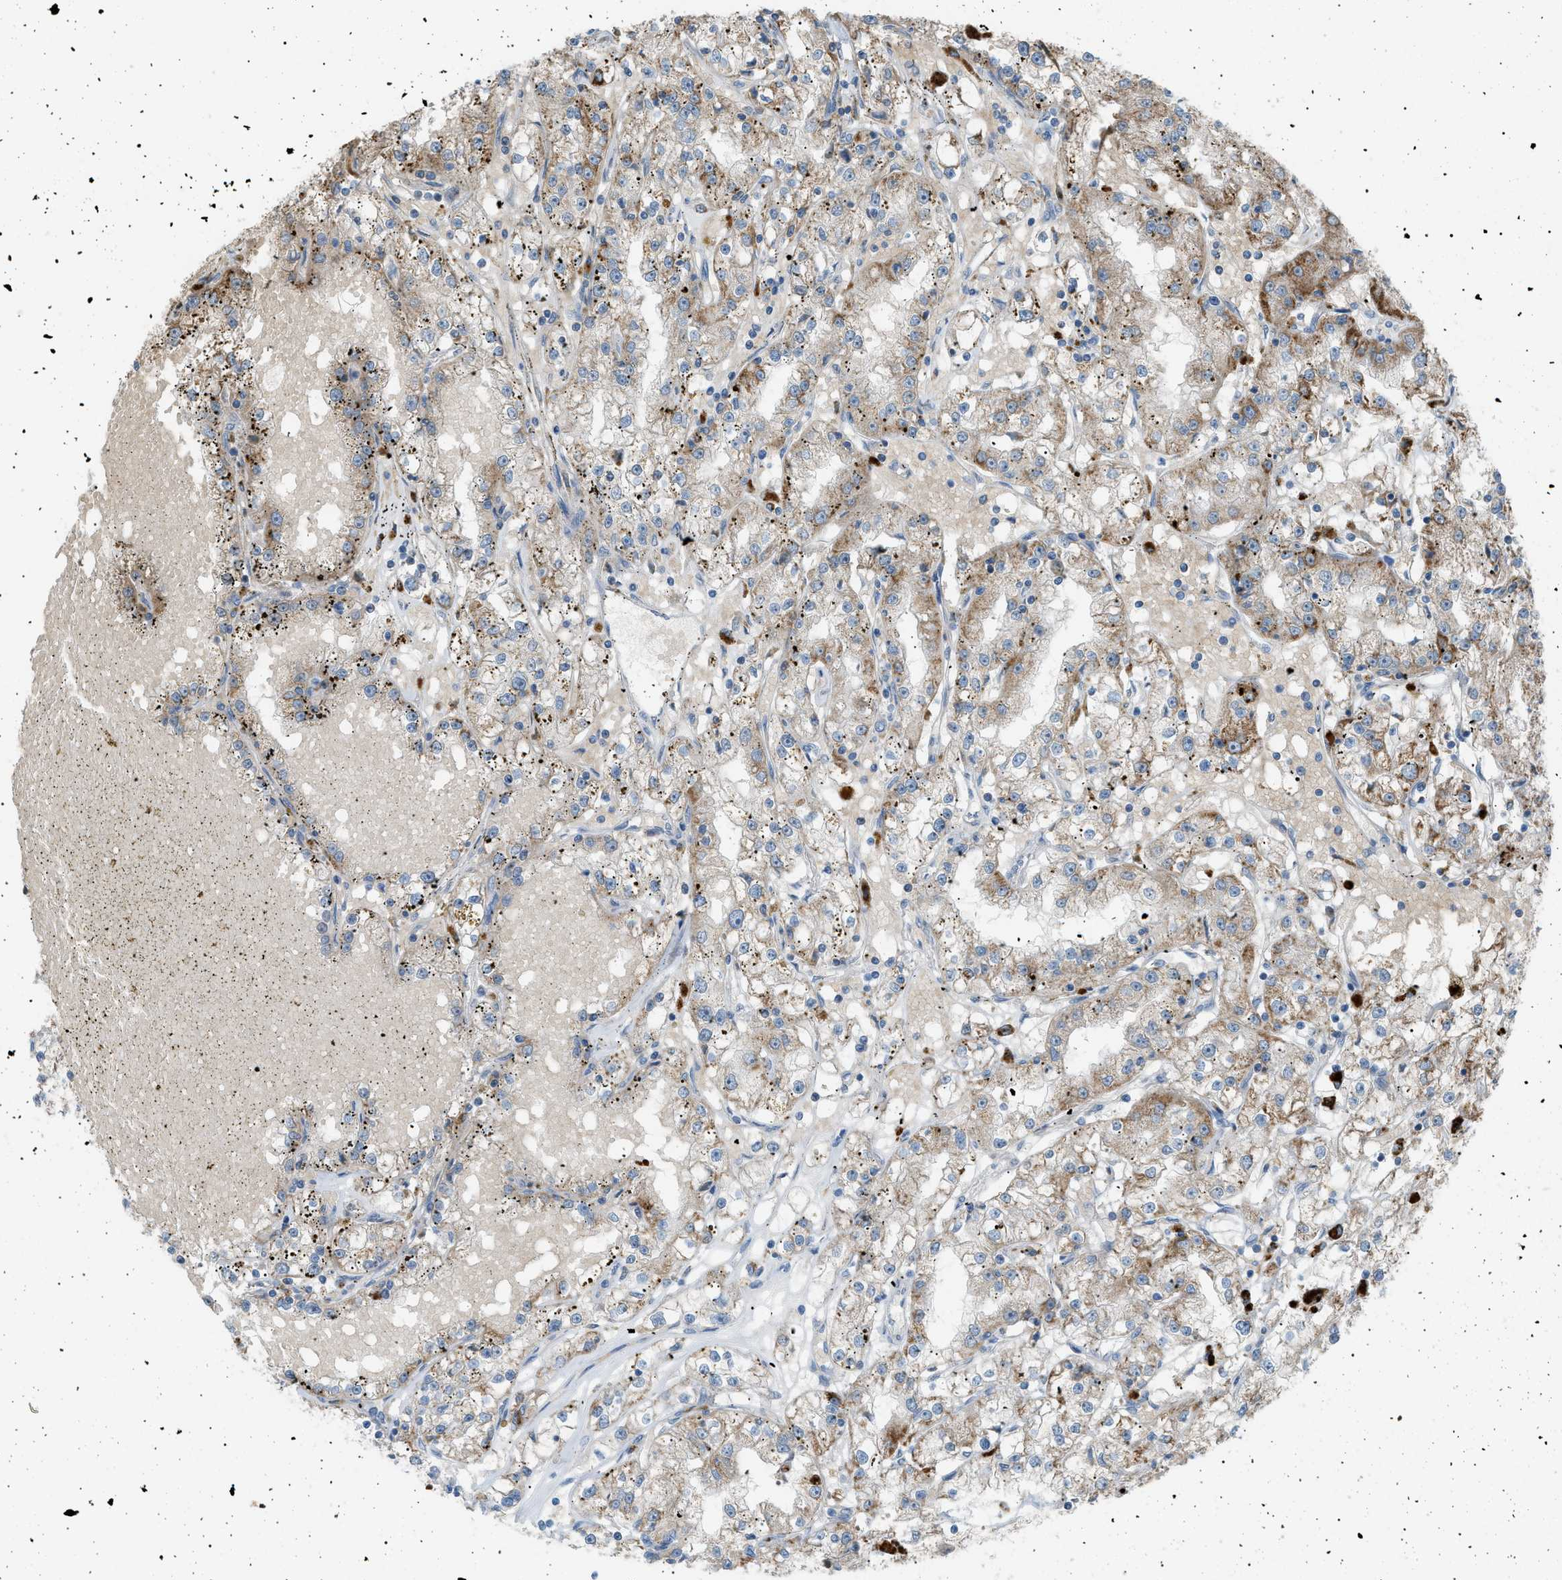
{"staining": {"intensity": "moderate", "quantity": "25%-75%", "location": "cytoplasmic/membranous"}, "tissue": "renal cancer", "cell_type": "Tumor cells", "image_type": "cancer", "snomed": [{"axis": "morphology", "description": "Adenocarcinoma, NOS"}, {"axis": "topography", "description": "Kidney"}], "caption": "Immunohistochemical staining of human adenocarcinoma (renal) shows medium levels of moderate cytoplasmic/membranous protein expression in about 25%-75% of tumor cells.", "gene": "ZNF516", "patient": {"sex": "male", "age": 56}}